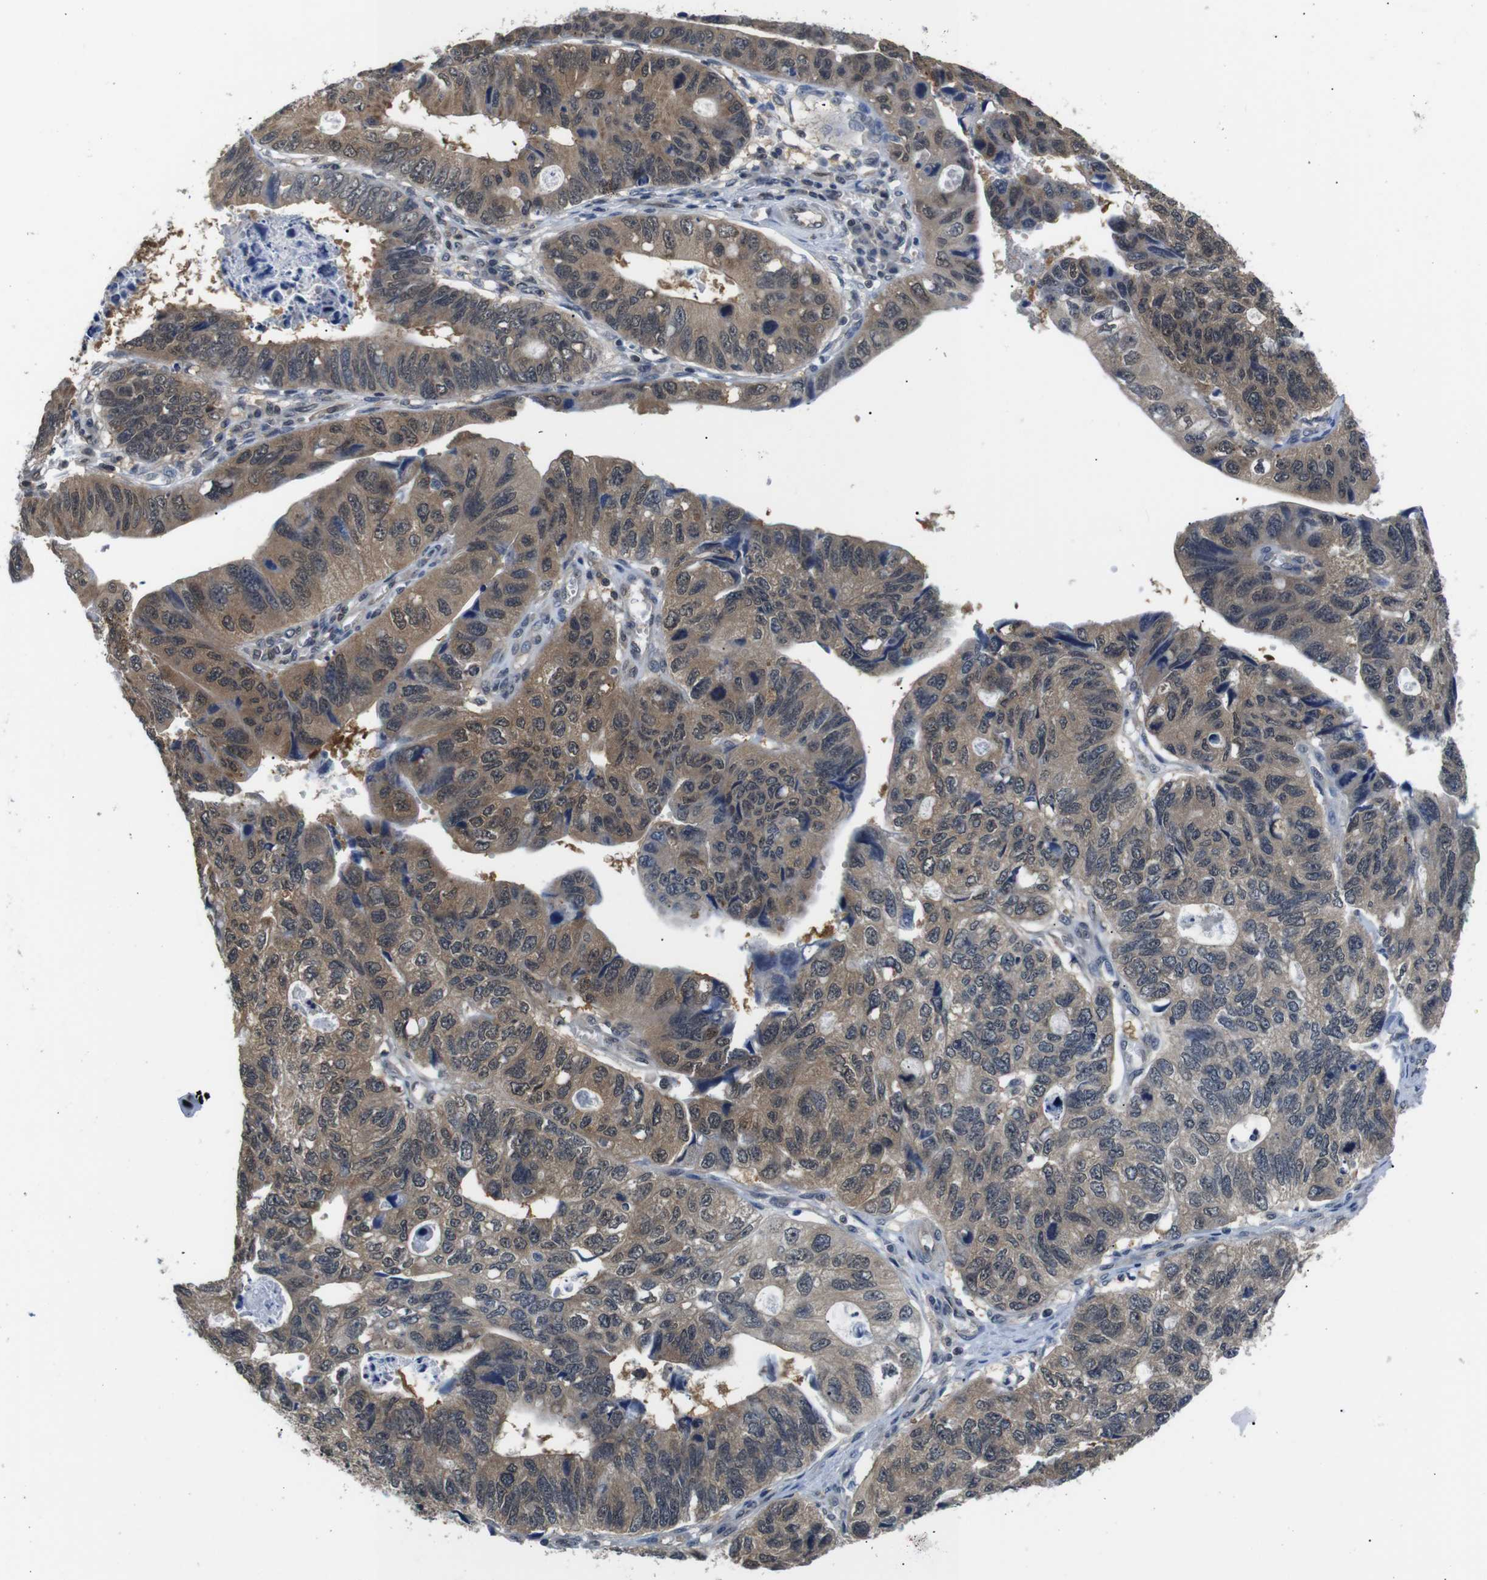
{"staining": {"intensity": "moderate", "quantity": ">75%", "location": "cytoplasmic/membranous,nuclear"}, "tissue": "stomach cancer", "cell_type": "Tumor cells", "image_type": "cancer", "snomed": [{"axis": "morphology", "description": "Adenocarcinoma, NOS"}, {"axis": "topography", "description": "Stomach"}], "caption": "Brown immunohistochemical staining in stomach adenocarcinoma shows moderate cytoplasmic/membranous and nuclear staining in about >75% of tumor cells. Nuclei are stained in blue.", "gene": "UBXN1", "patient": {"sex": "male", "age": 59}}